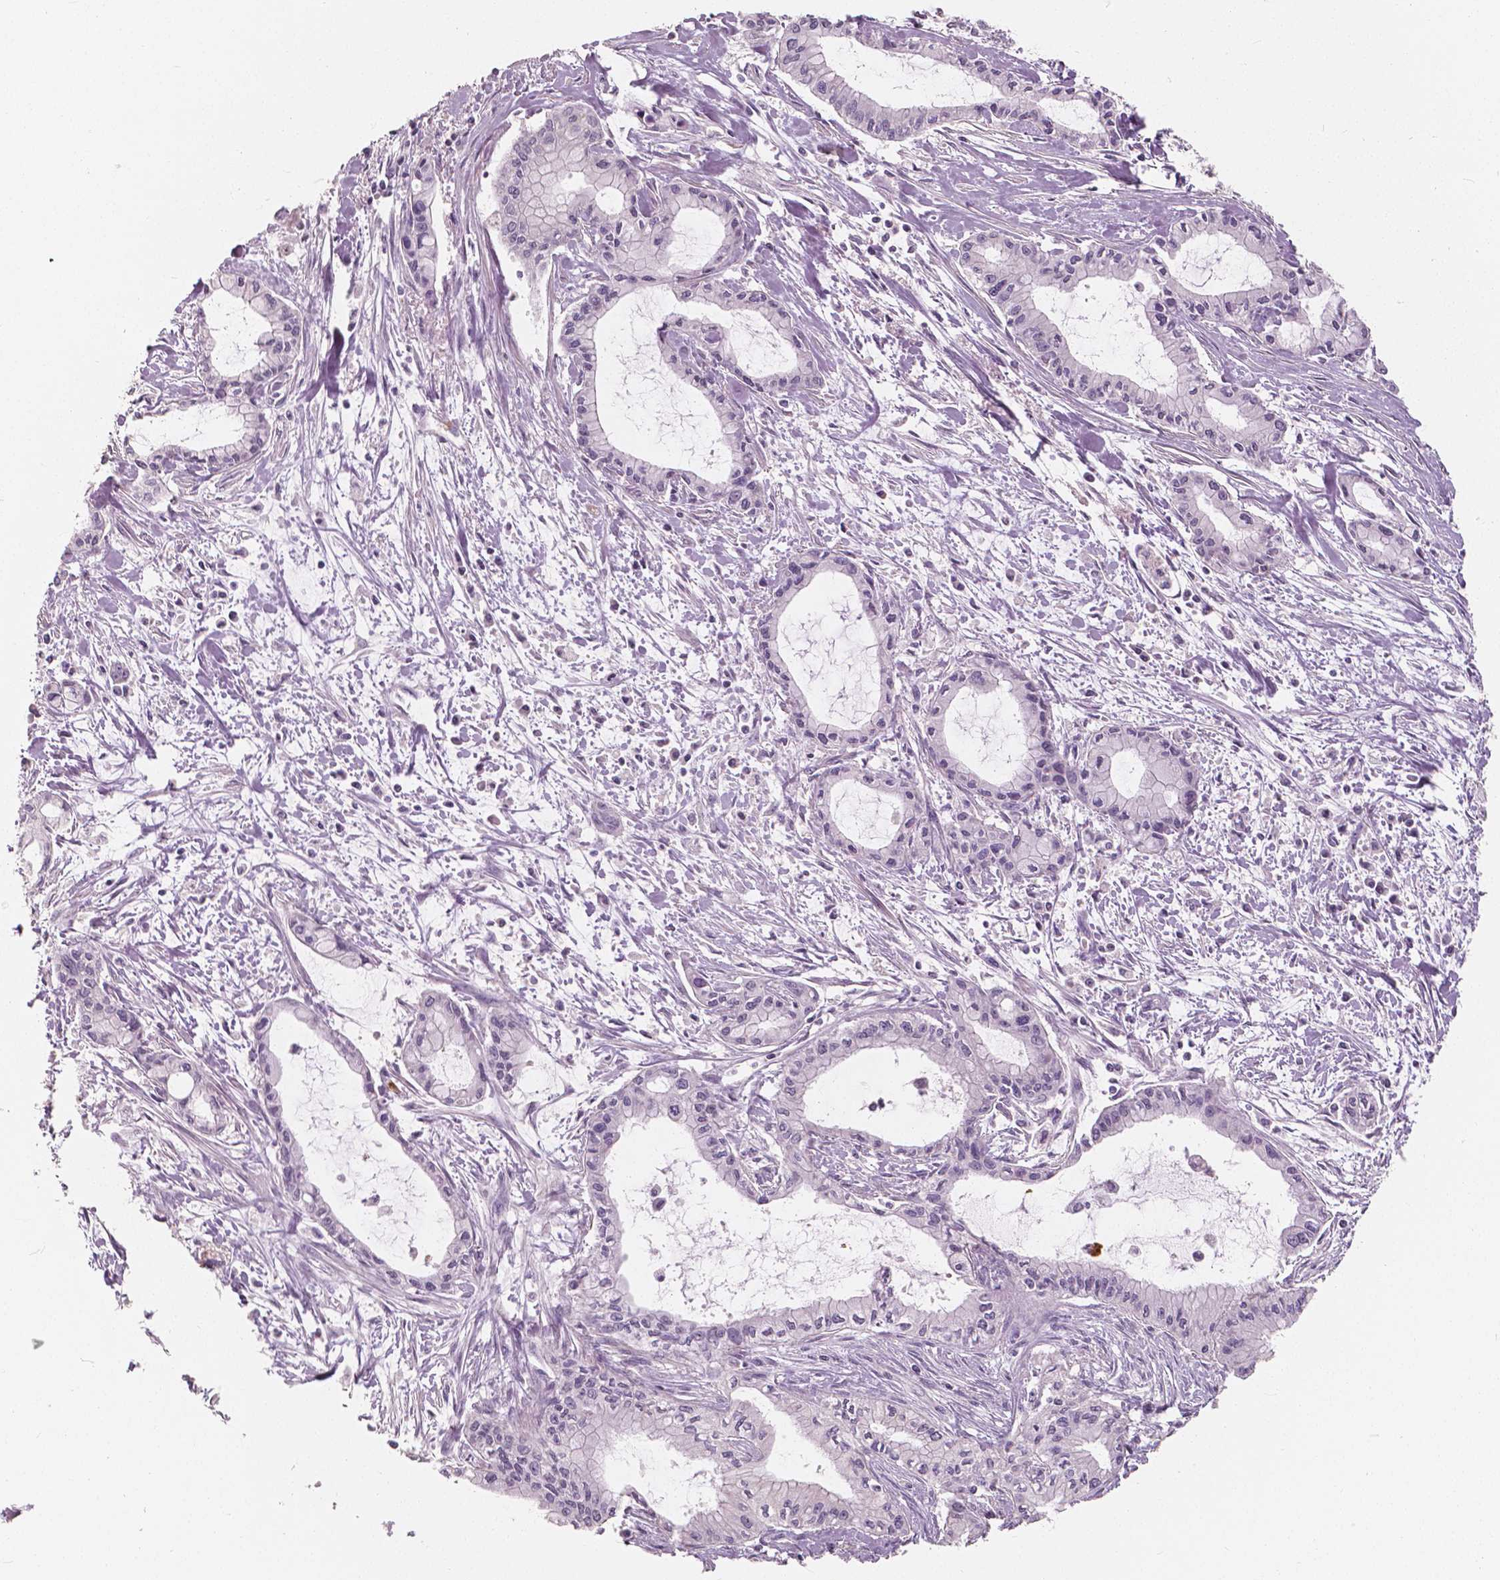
{"staining": {"intensity": "negative", "quantity": "none", "location": "none"}, "tissue": "pancreatic cancer", "cell_type": "Tumor cells", "image_type": "cancer", "snomed": [{"axis": "morphology", "description": "Adenocarcinoma, NOS"}, {"axis": "topography", "description": "Pancreas"}], "caption": "This is an IHC photomicrograph of human adenocarcinoma (pancreatic). There is no positivity in tumor cells.", "gene": "SAT2", "patient": {"sex": "male", "age": 48}}